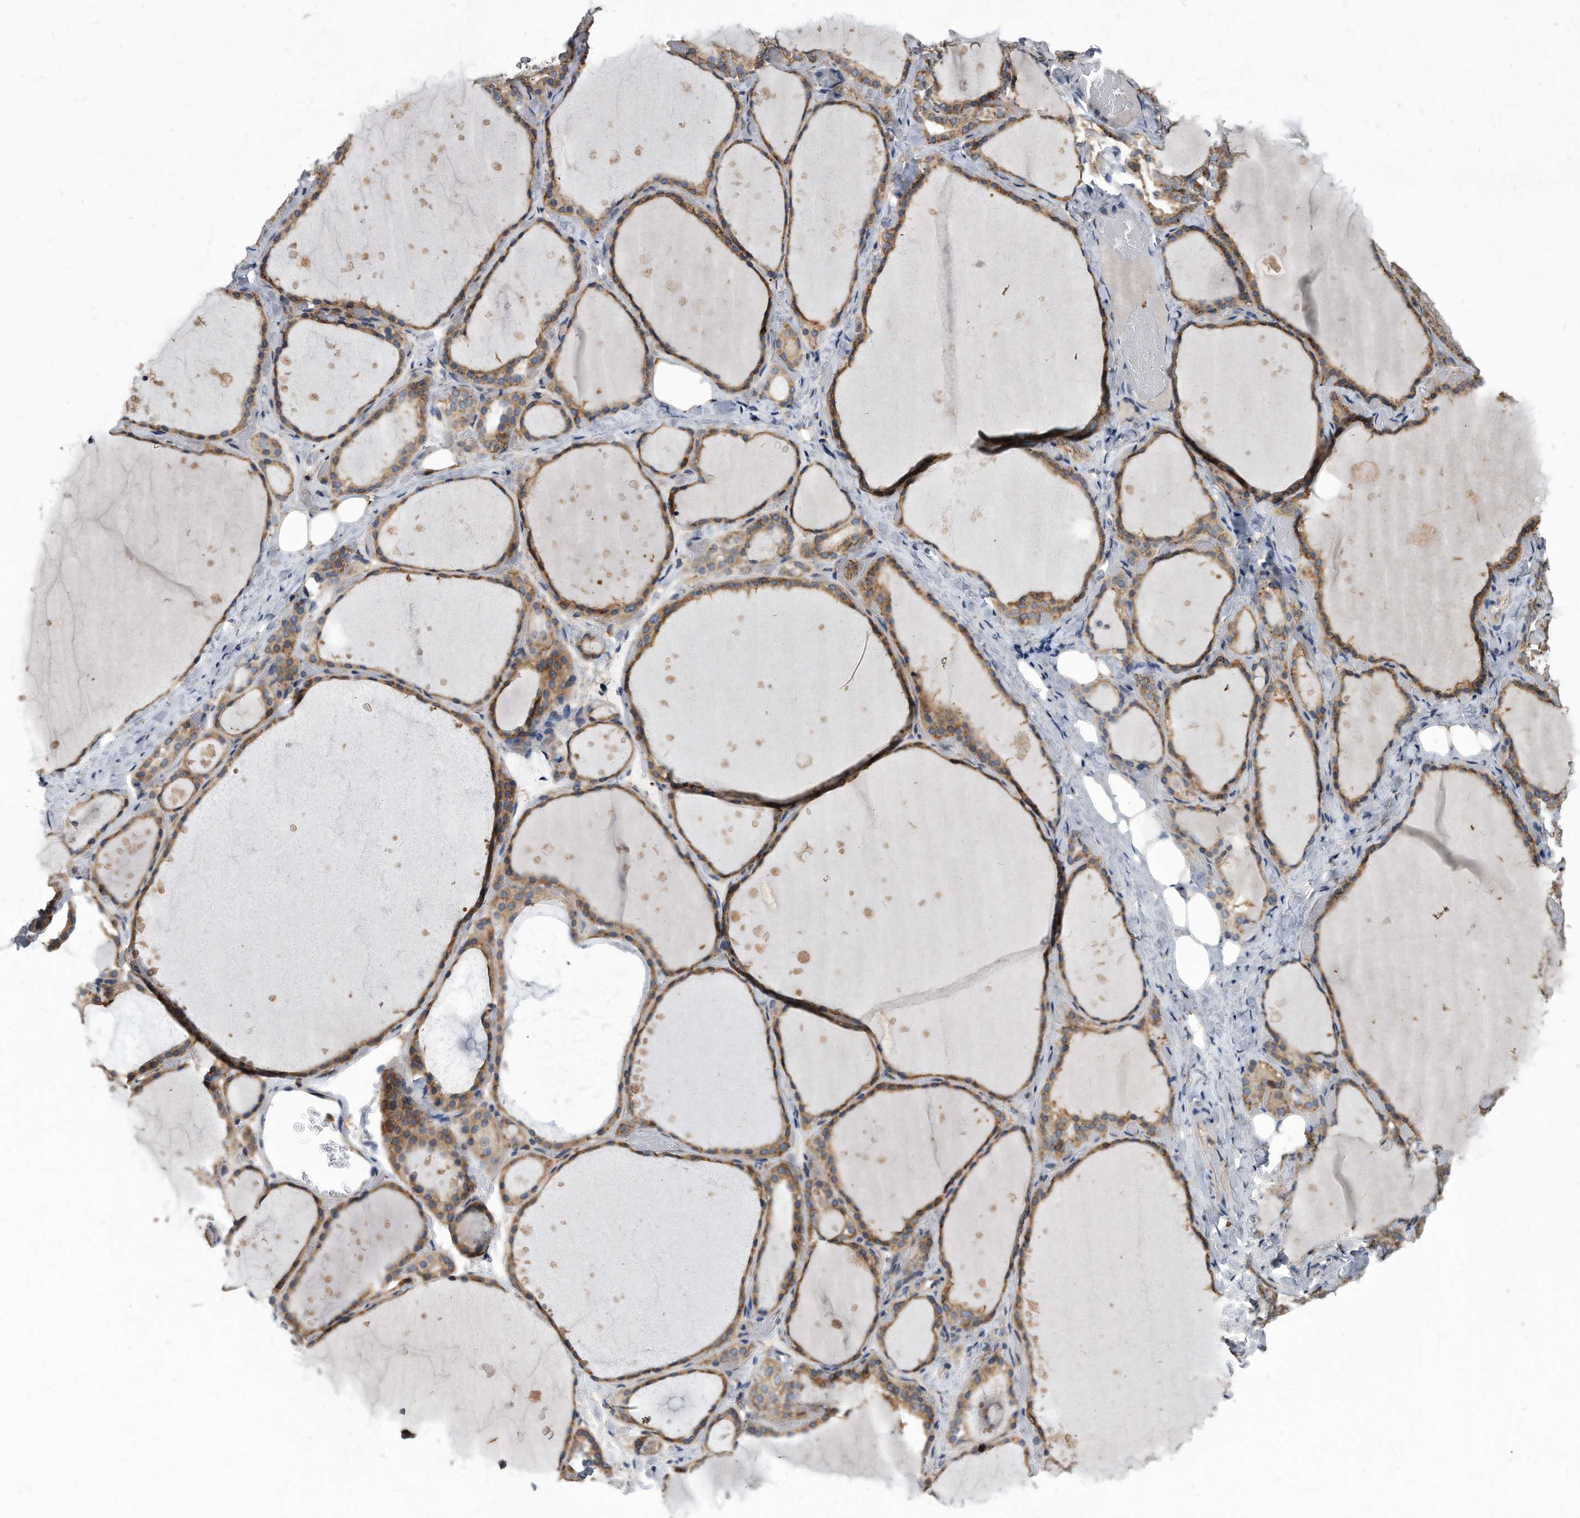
{"staining": {"intensity": "moderate", "quantity": ">75%", "location": "cytoplasmic/membranous"}, "tissue": "thyroid gland", "cell_type": "Glandular cells", "image_type": "normal", "snomed": [{"axis": "morphology", "description": "Normal tissue, NOS"}, {"axis": "topography", "description": "Thyroid gland"}], "caption": "High-power microscopy captured an immunohistochemistry micrograph of unremarkable thyroid gland, revealing moderate cytoplasmic/membranous positivity in about >75% of glandular cells. (DAB (3,3'-diaminobenzidine) IHC, brown staining for protein, blue staining for nuclei).", "gene": "ATG5", "patient": {"sex": "female", "age": 44}}